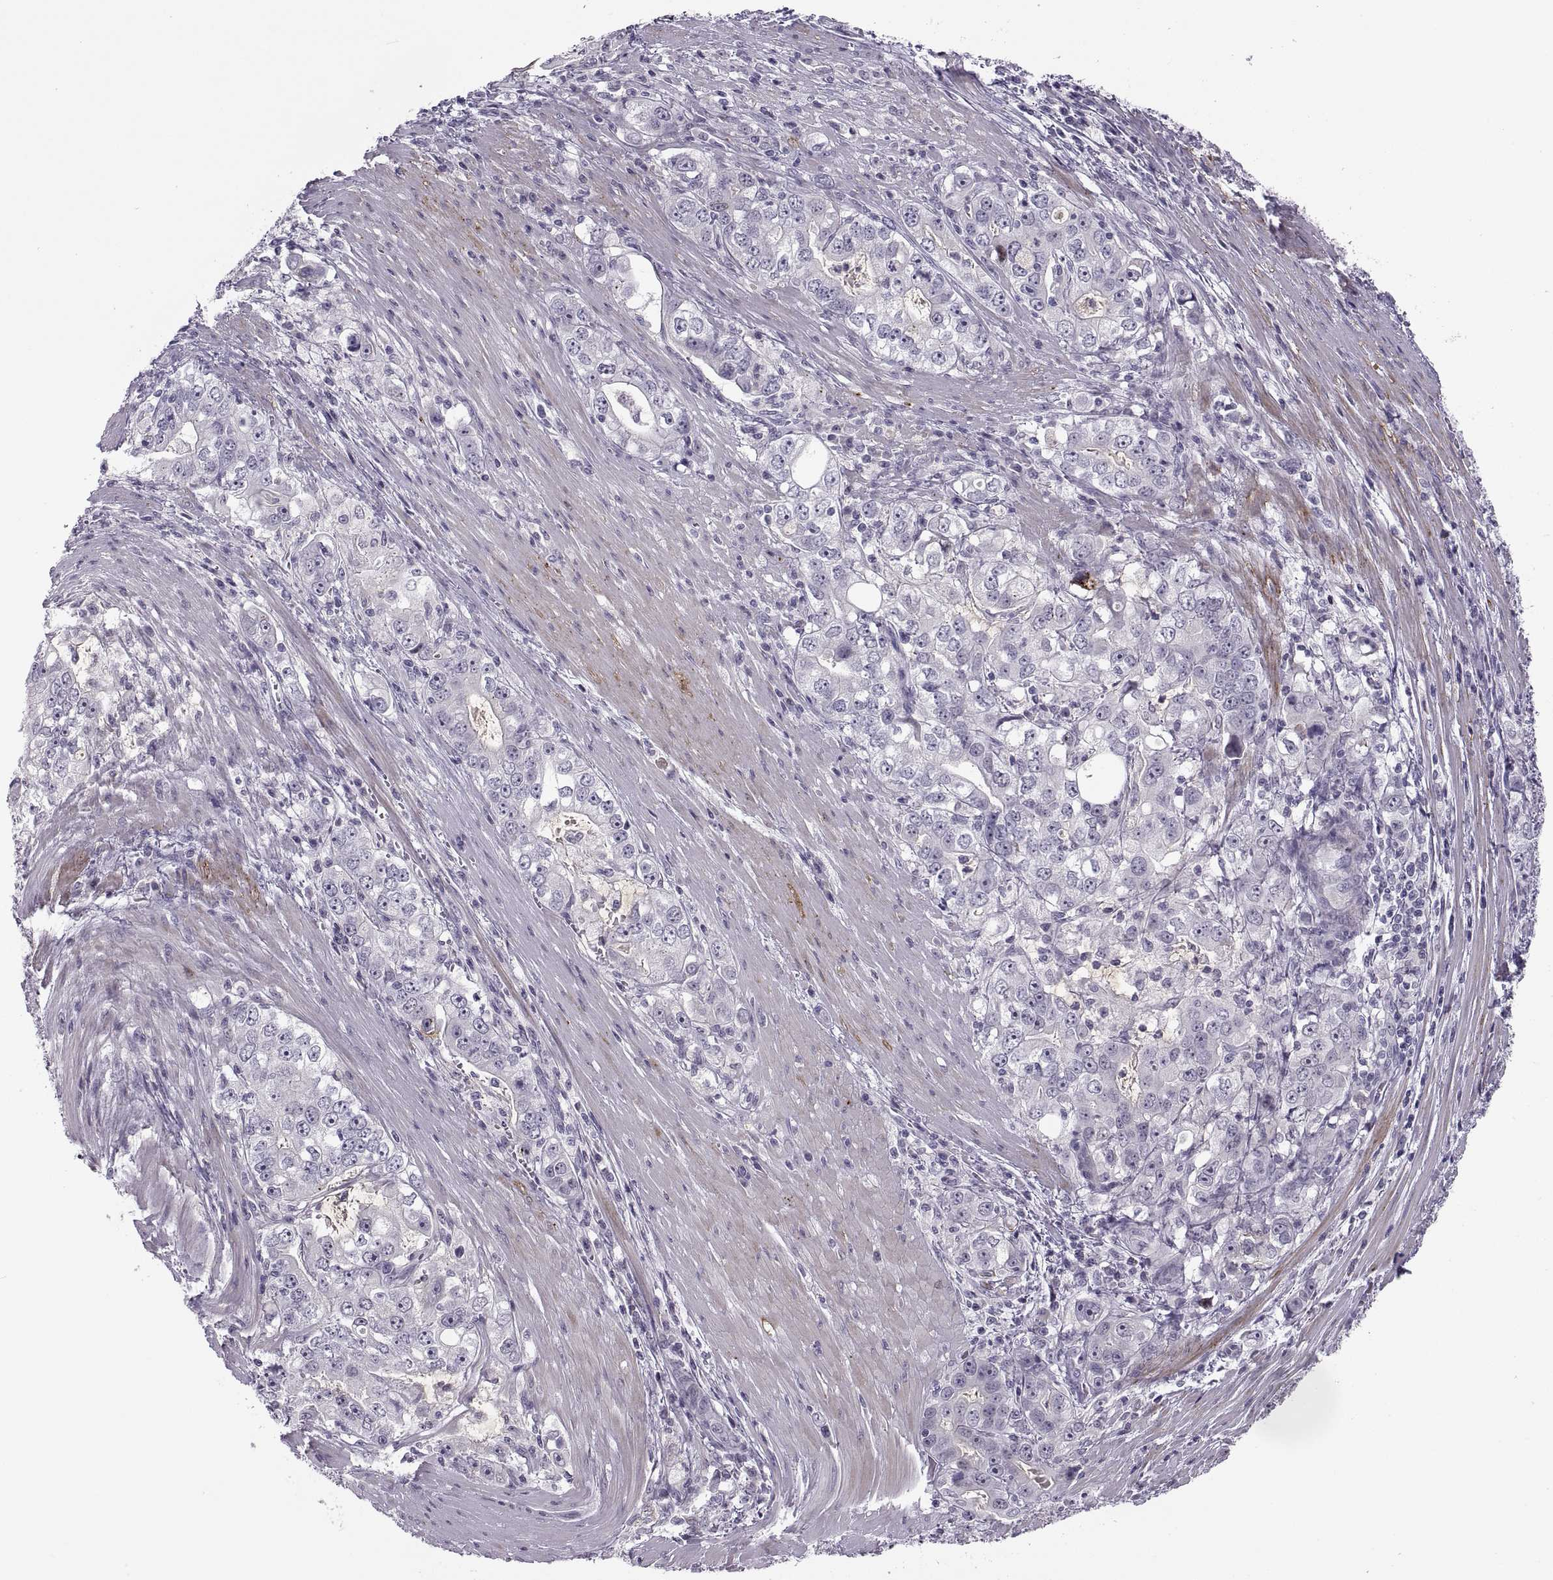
{"staining": {"intensity": "negative", "quantity": "none", "location": "none"}, "tissue": "stomach cancer", "cell_type": "Tumor cells", "image_type": "cancer", "snomed": [{"axis": "morphology", "description": "Adenocarcinoma, NOS"}, {"axis": "topography", "description": "Stomach, lower"}], "caption": "High power microscopy micrograph of an immunohistochemistry photomicrograph of stomach cancer, revealing no significant staining in tumor cells.", "gene": "CHCT1", "patient": {"sex": "female", "age": 72}}